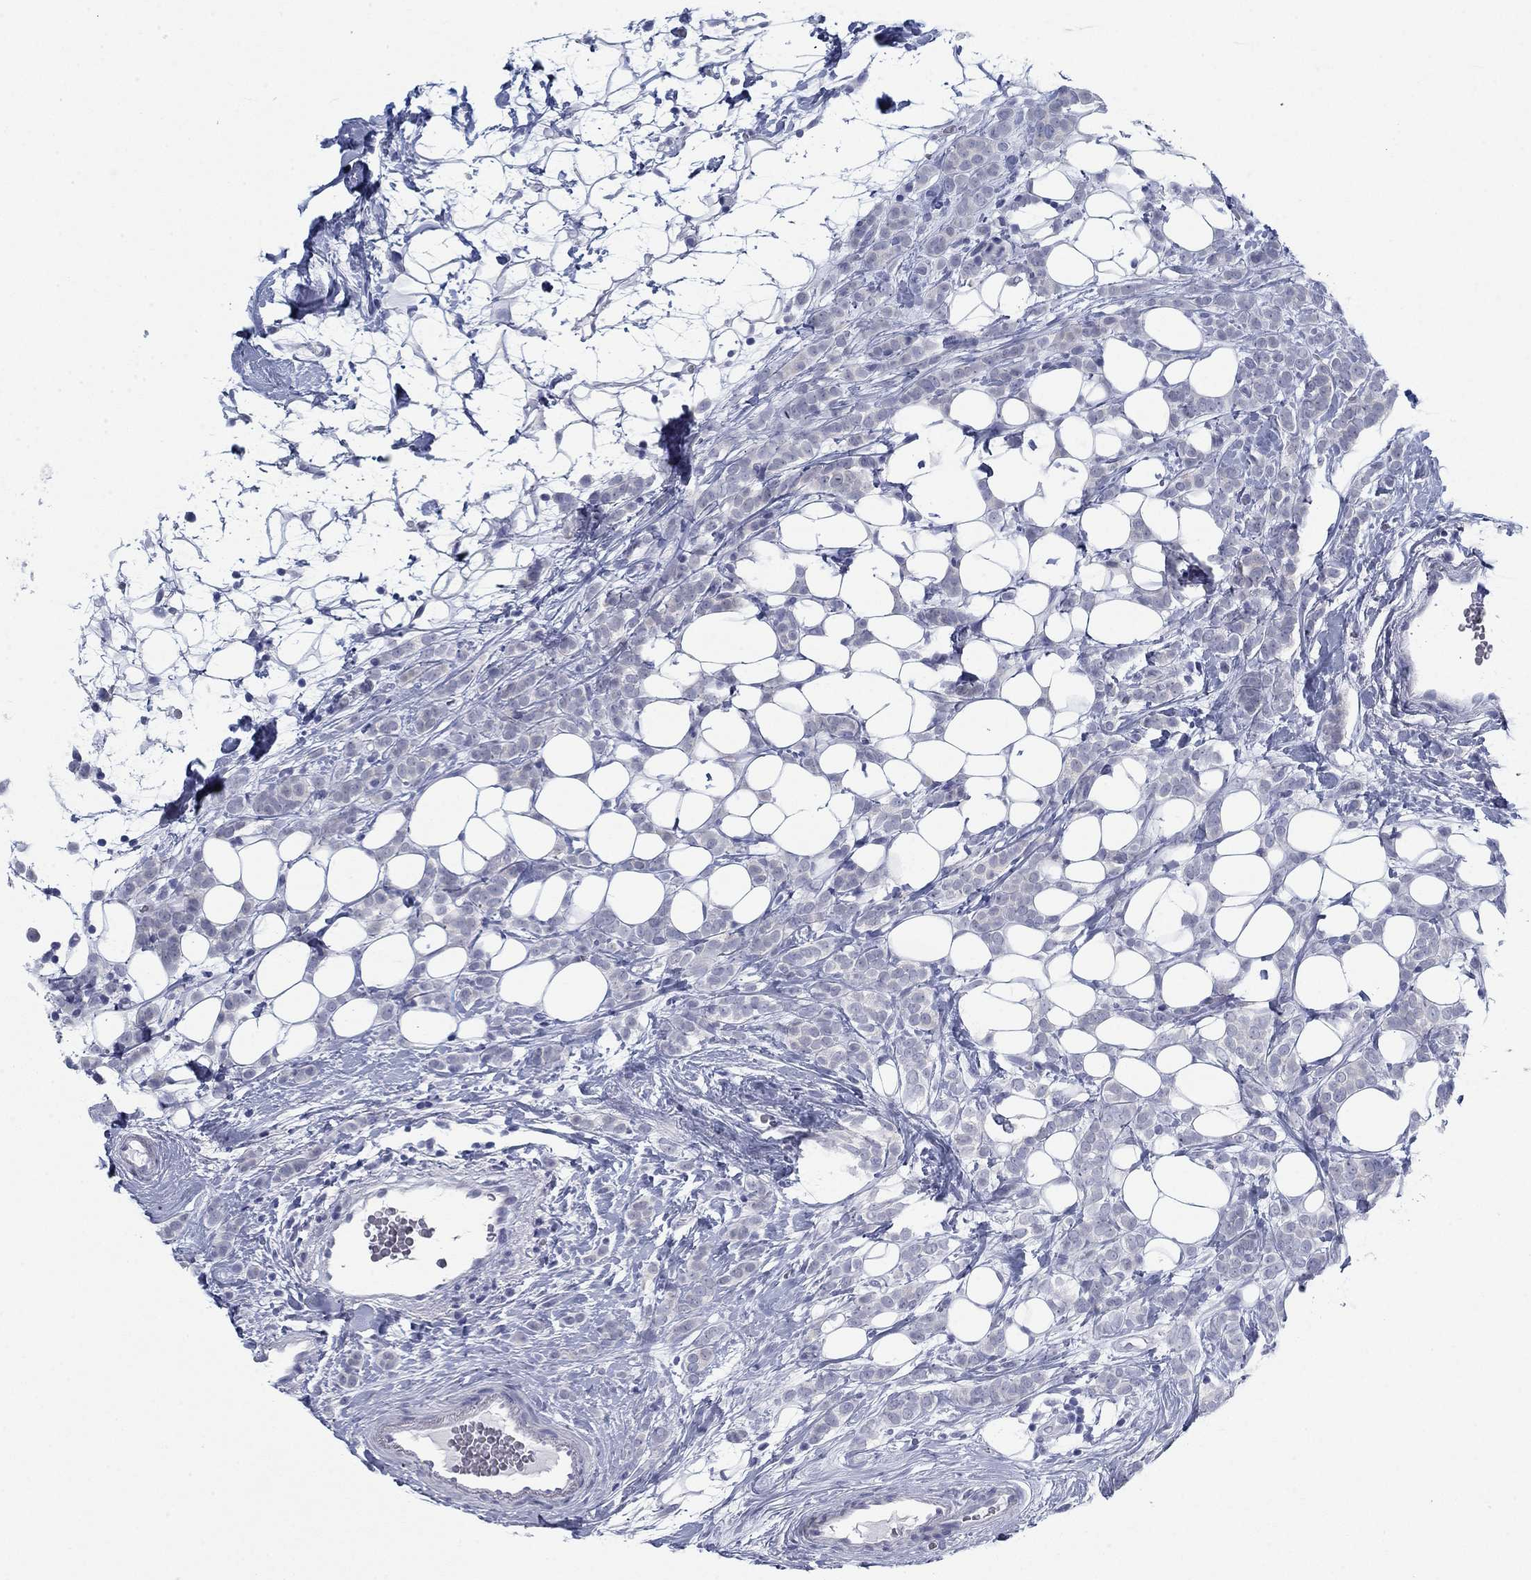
{"staining": {"intensity": "negative", "quantity": "none", "location": "none"}, "tissue": "breast cancer", "cell_type": "Tumor cells", "image_type": "cancer", "snomed": [{"axis": "morphology", "description": "Lobular carcinoma"}, {"axis": "topography", "description": "Breast"}], "caption": "Tumor cells are negative for brown protein staining in breast lobular carcinoma.", "gene": "DNAL1", "patient": {"sex": "female", "age": 49}}